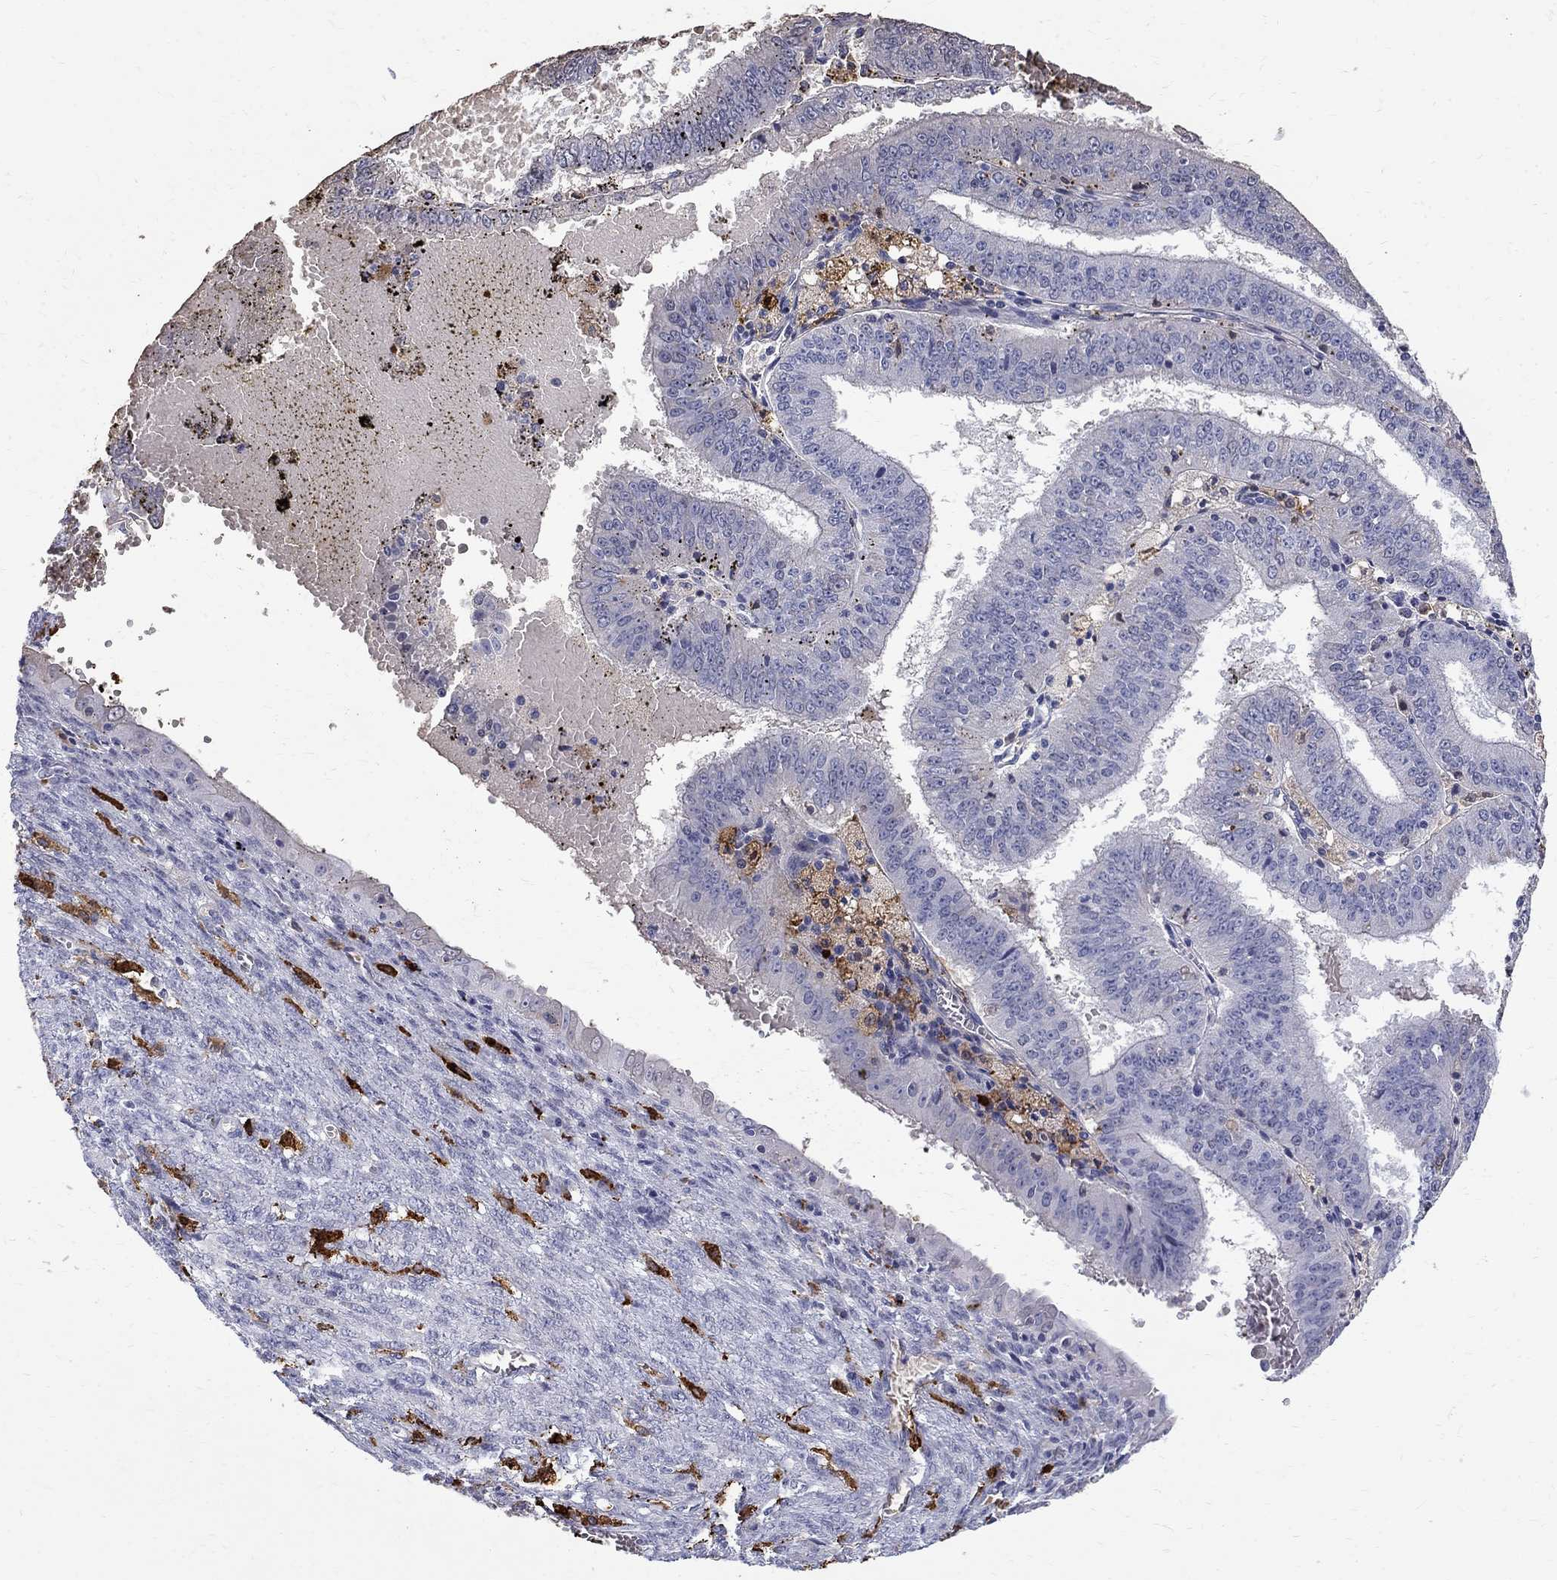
{"staining": {"intensity": "negative", "quantity": "none", "location": "none"}, "tissue": "endometrial cancer", "cell_type": "Tumor cells", "image_type": "cancer", "snomed": [{"axis": "morphology", "description": "Adenocarcinoma, NOS"}, {"axis": "topography", "description": "Endometrium"}], "caption": "Immunohistochemistry (IHC) micrograph of endometrial cancer stained for a protein (brown), which exhibits no staining in tumor cells.", "gene": "AGER", "patient": {"sex": "female", "age": 66}}